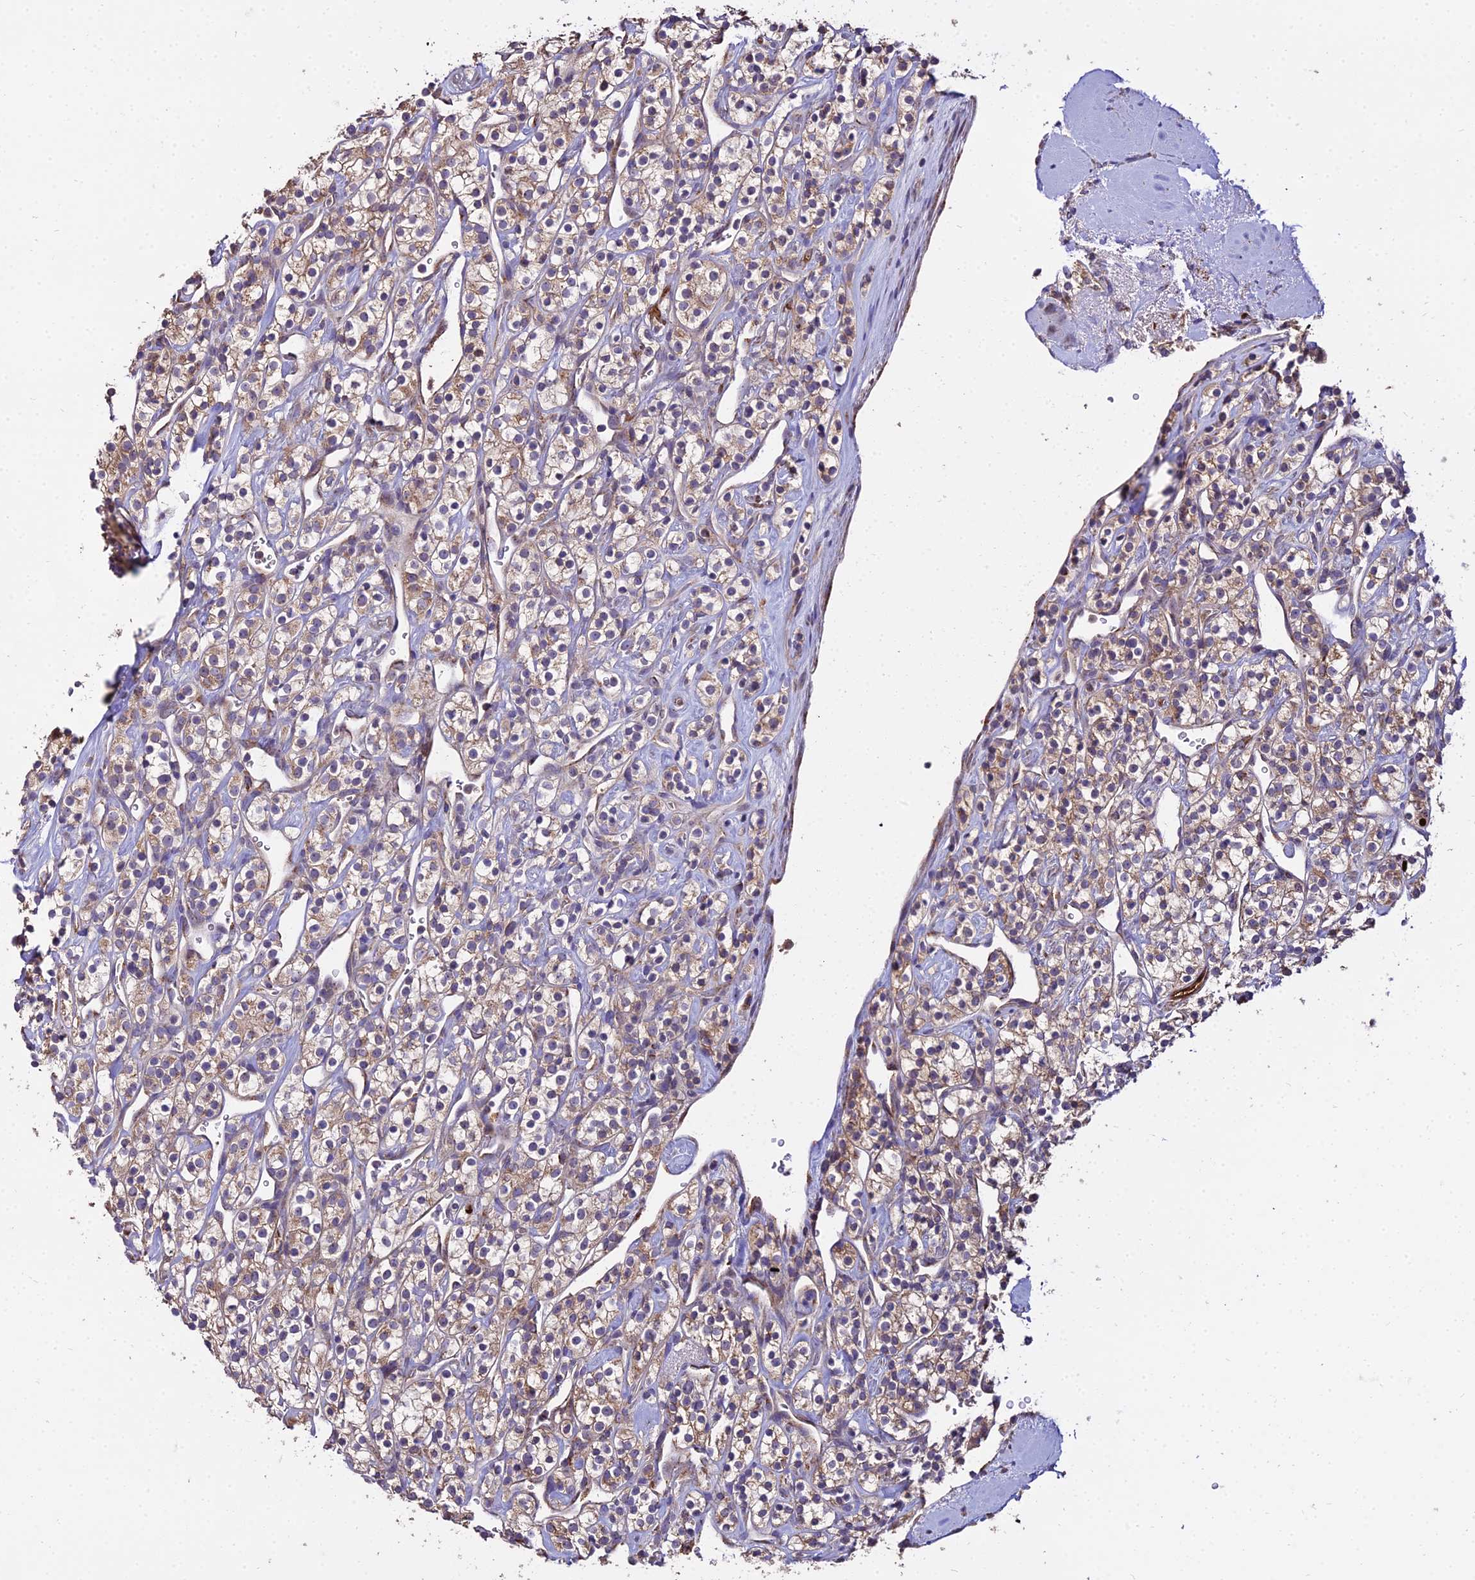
{"staining": {"intensity": "moderate", "quantity": ">75%", "location": "cytoplasmic/membranous"}, "tissue": "renal cancer", "cell_type": "Tumor cells", "image_type": "cancer", "snomed": [{"axis": "morphology", "description": "Adenocarcinoma, NOS"}, {"axis": "topography", "description": "Kidney"}], "caption": "About >75% of tumor cells in renal cancer (adenocarcinoma) display moderate cytoplasmic/membranous protein positivity as visualized by brown immunohistochemical staining.", "gene": "PEX19", "patient": {"sex": "male", "age": 77}}